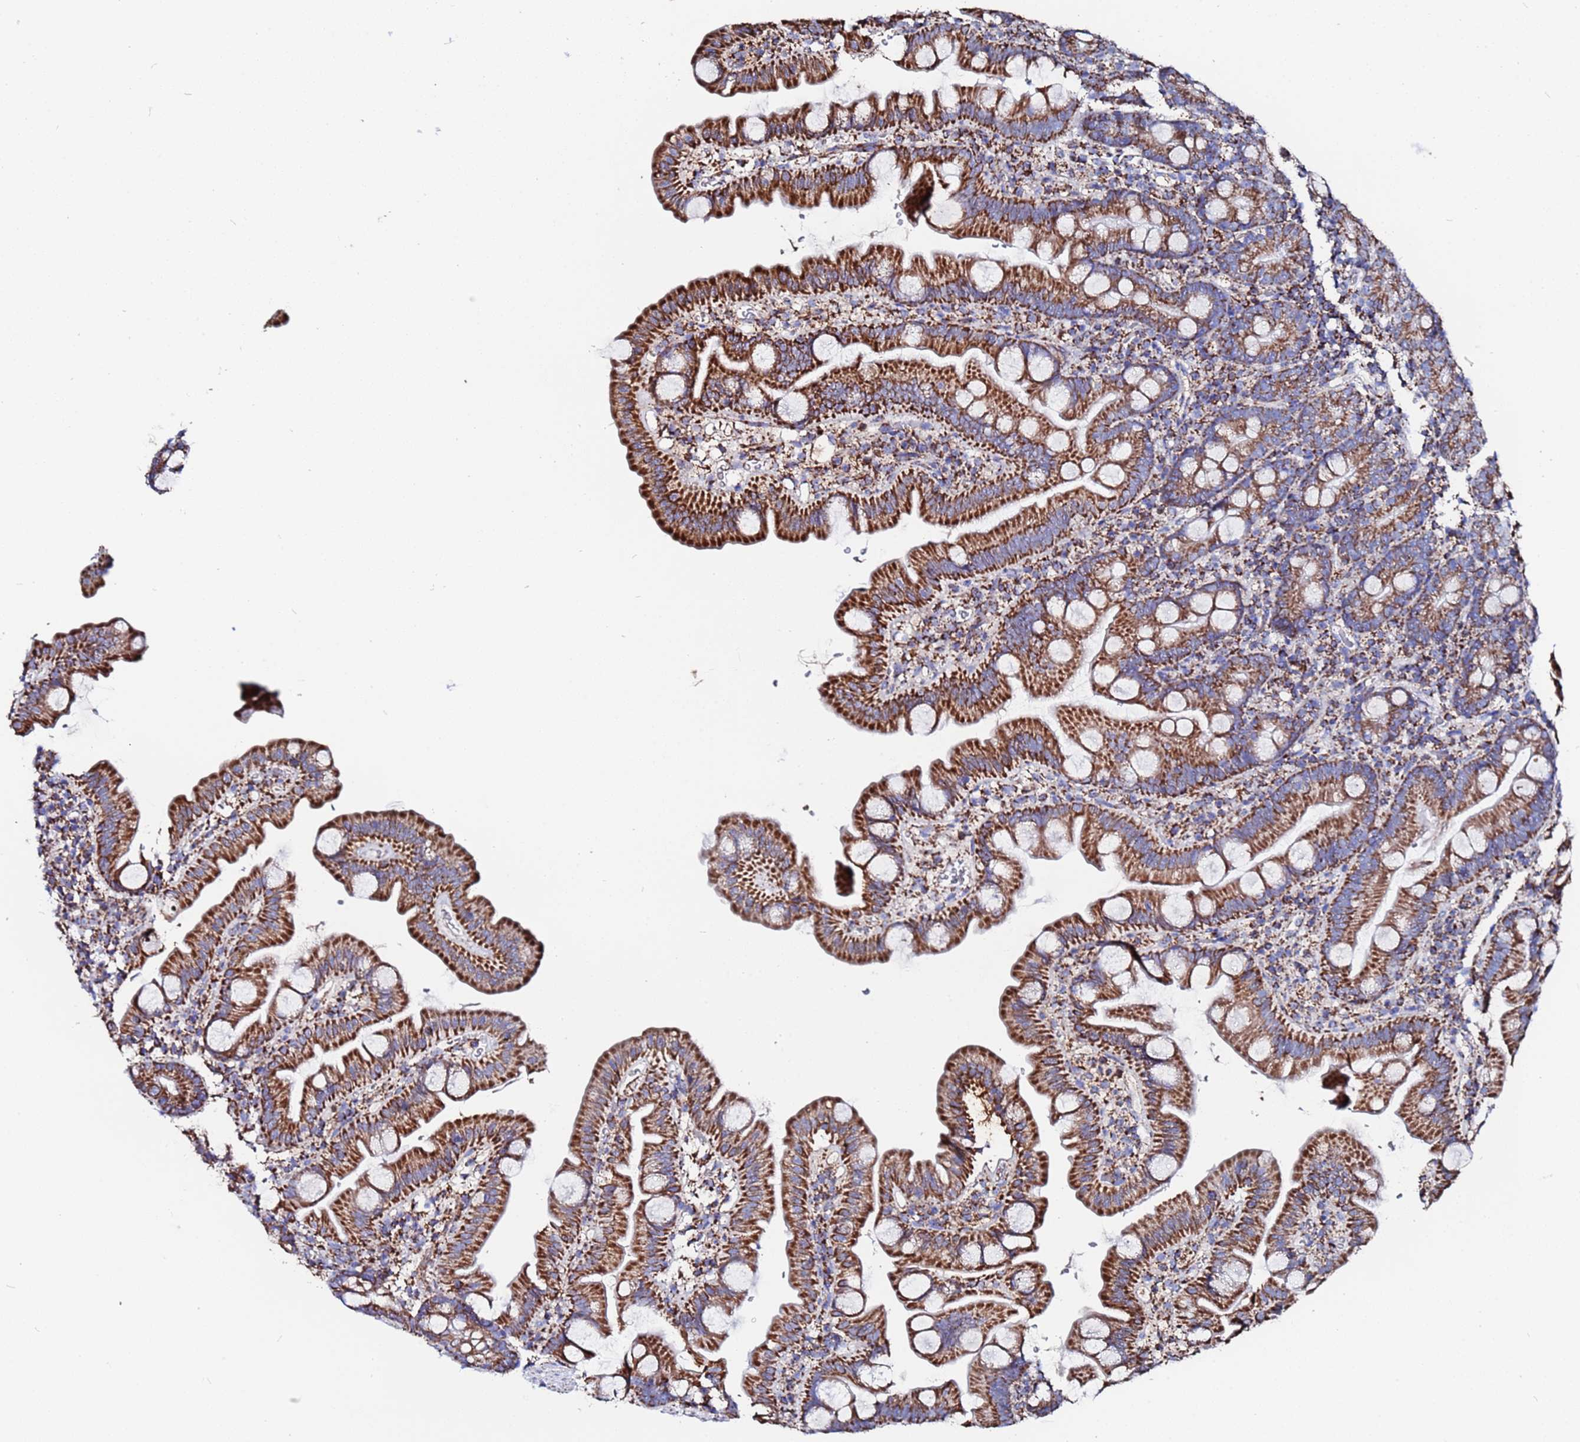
{"staining": {"intensity": "strong", "quantity": ">75%", "location": "cytoplasmic/membranous"}, "tissue": "small intestine", "cell_type": "Glandular cells", "image_type": "normal", "snomed": [{"axis": "morphology", "description": "Normal tissue, NOS"}, {"axis": "topography", "description": "Small intestine"}], "caption": "Protein expression analysis of unremarkable small intestine exhibits strong cytoplasmic/membranous positivity in about >75% of glandular cells.", "gene": "GLUD1", "patient": {"sex": "female", "age": 68}}